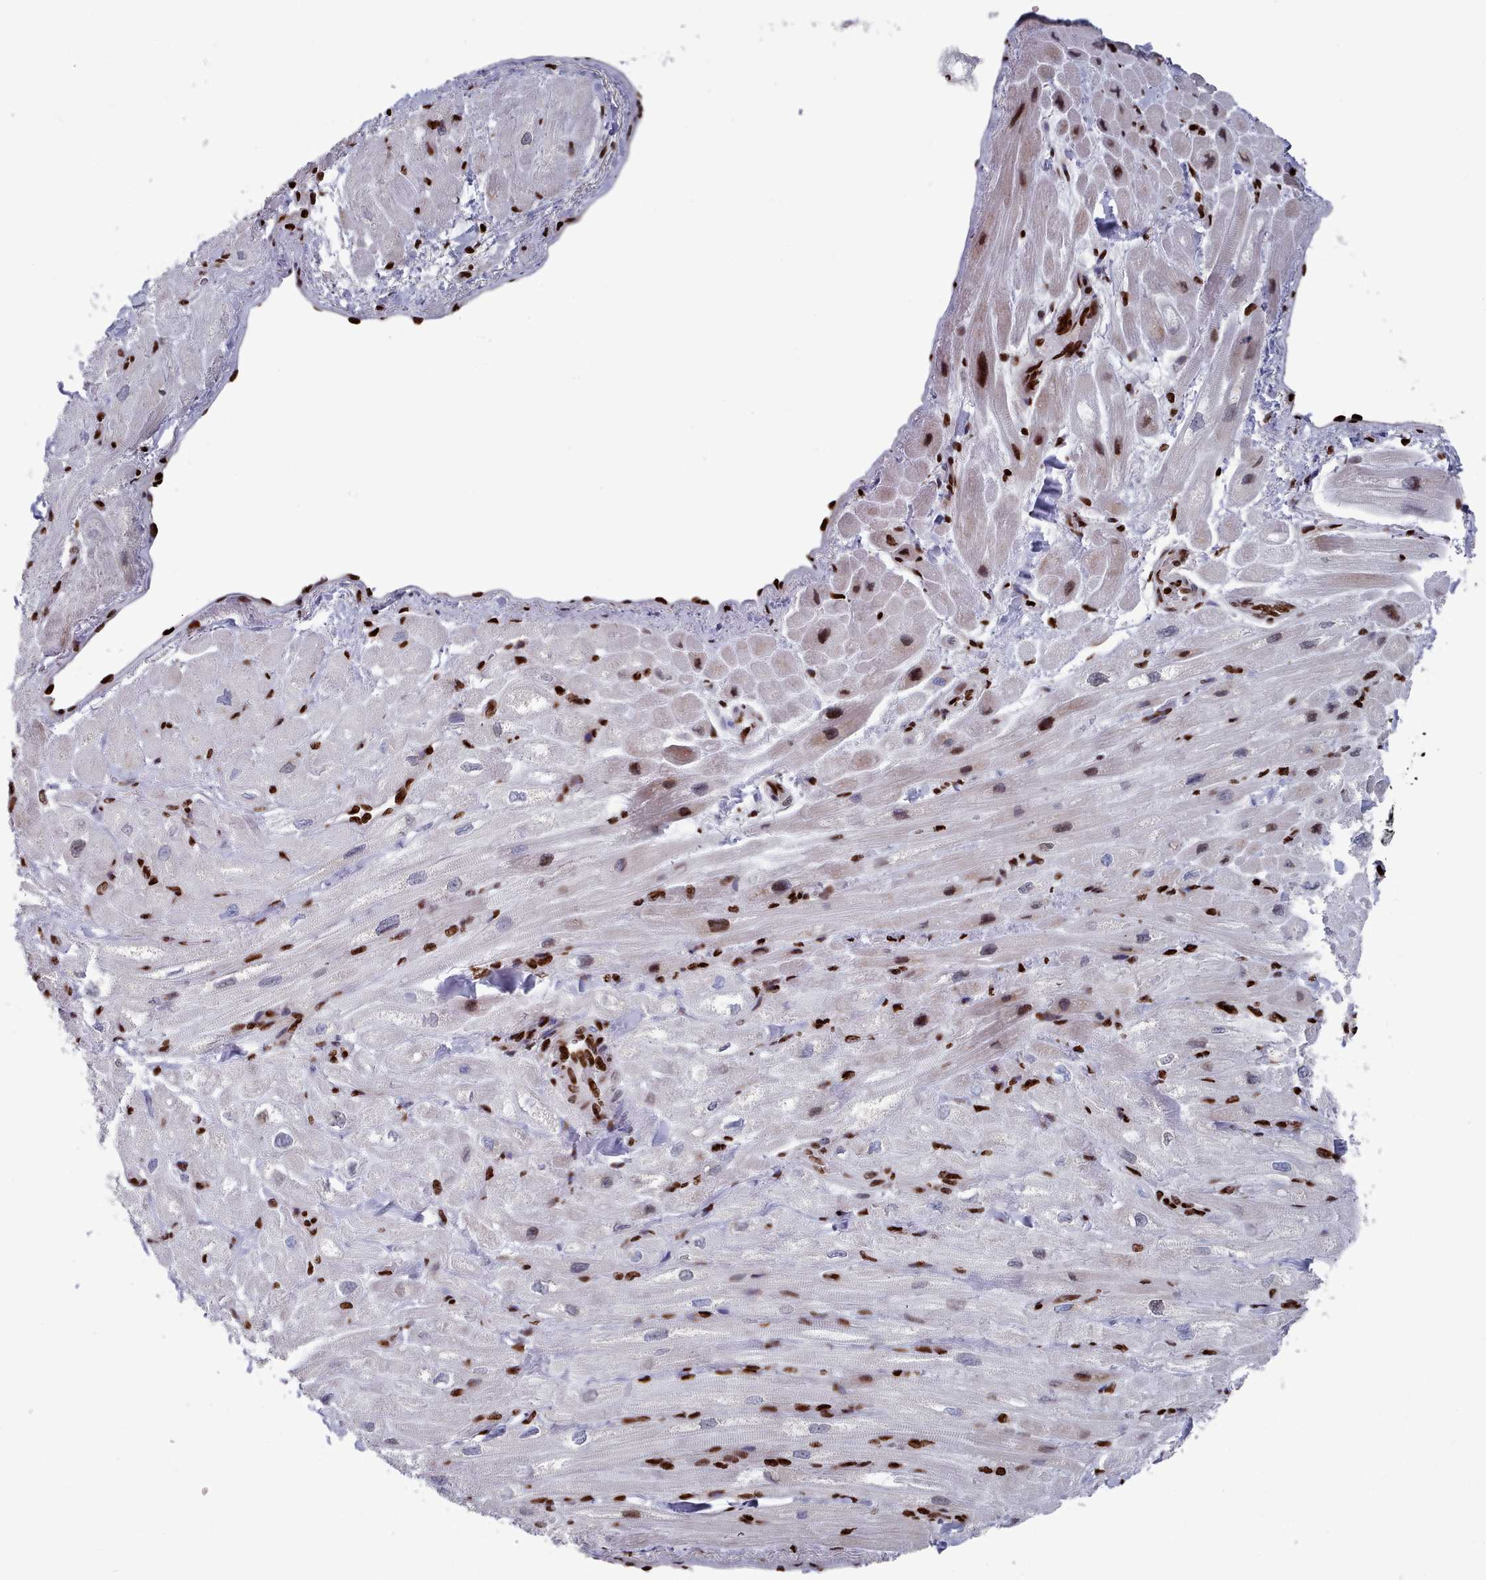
{"staining": {"intensity": "strong", "quantity": "25%-75%", "location": "nuclear"}, "tissue": "heart muscle", "cell_type": "Cardiomyocytes", "image_type": "normal", "snomed": [{"axis": "morphology", "description": "Normal tissue, NOS"}, {"axis": "topography", "description": "Heart"}], "caption": "Strong nuclear expression is seen in approximately 25%-75% of cardiomyocytes in unremarkable heart muscle.", "gene": "PCDHB11", "patient": {"sex": "male", "age": 65}}